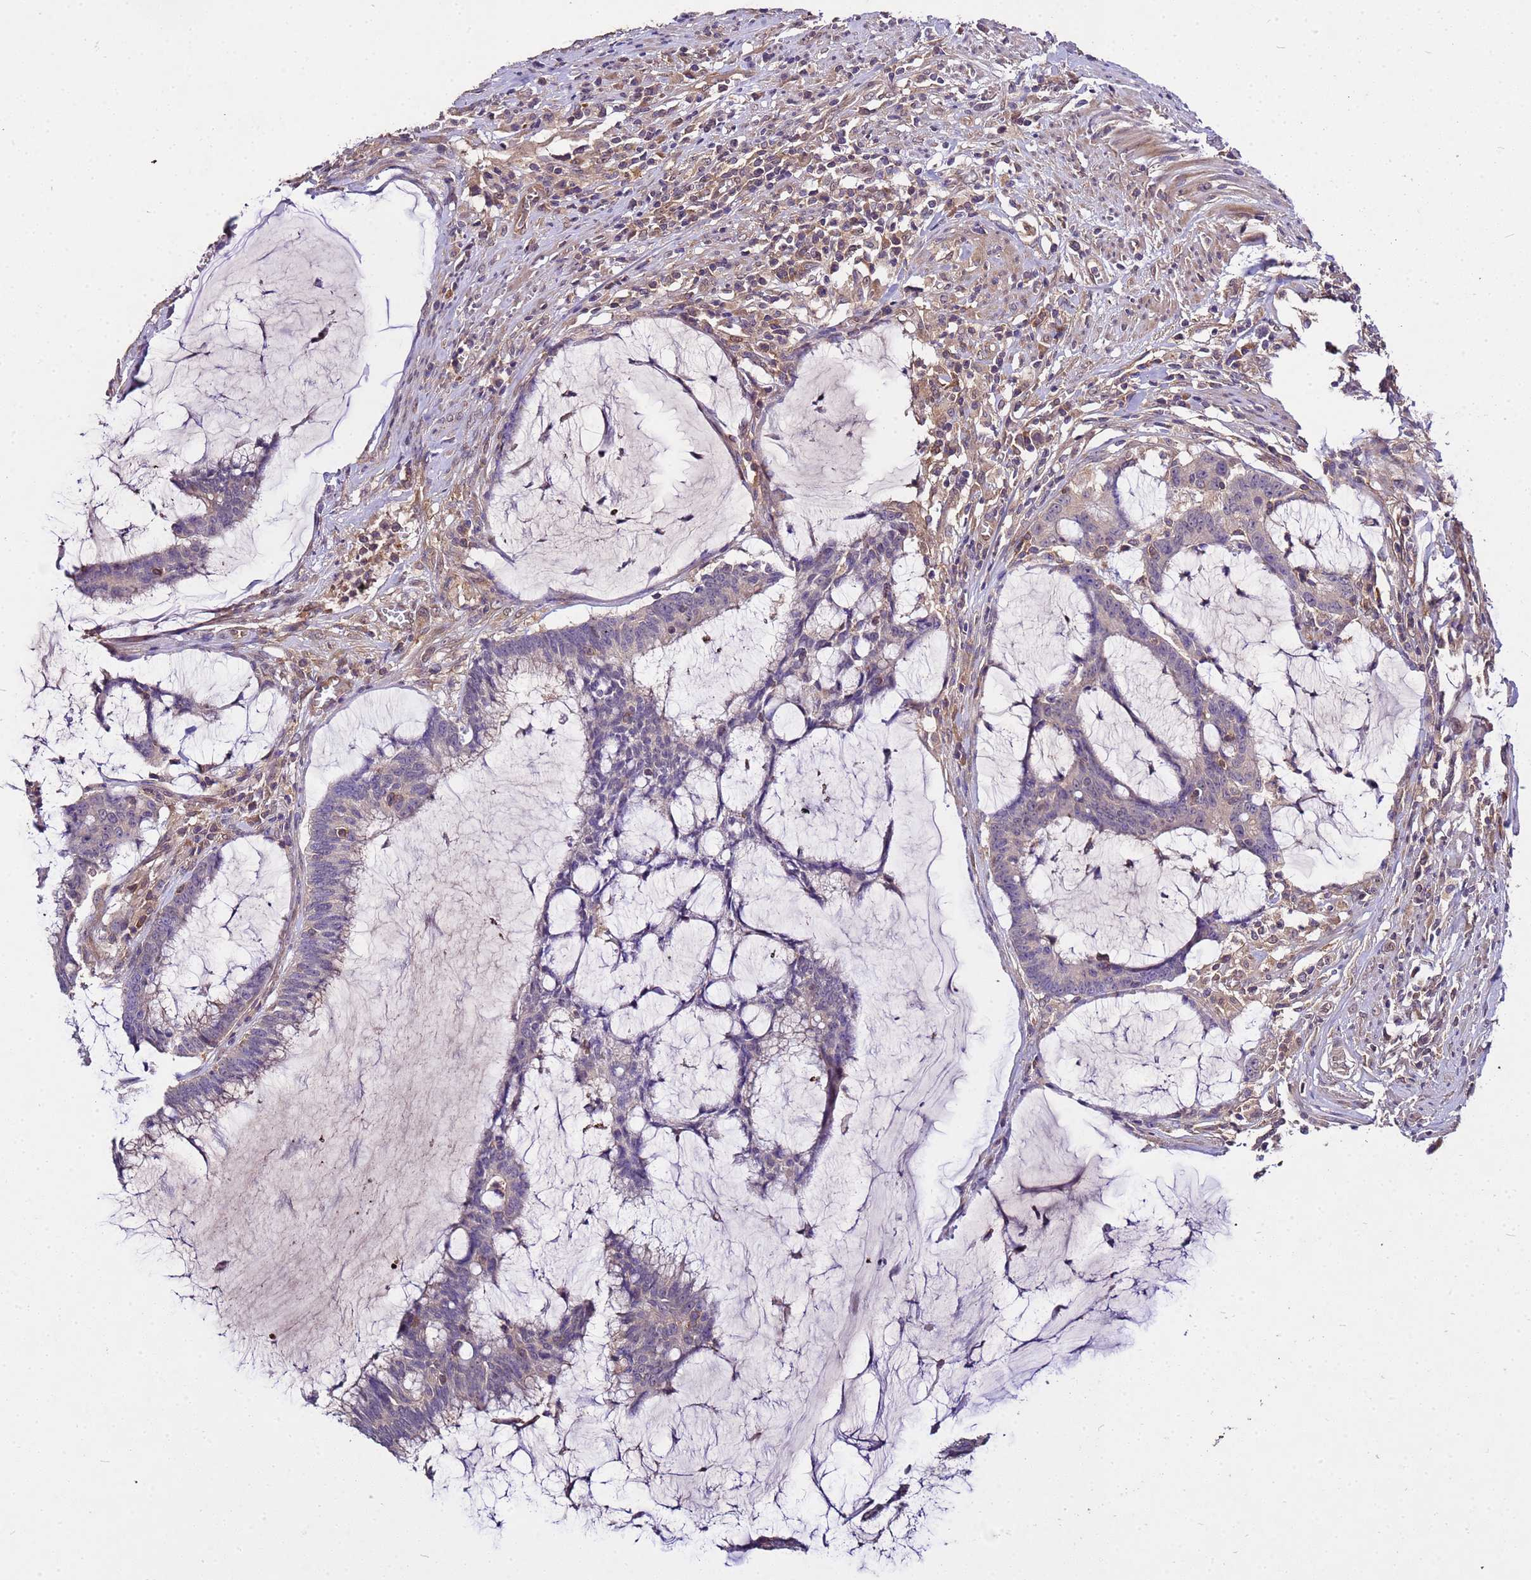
{"staining": {"intensity": "negative", "quantity": "none", "location": "none"}, "tissue": "colorectal cancer", "cell_type": "Tumor cells", "image_type": "cancer", "snomed": [{"axis": "morphology", "description": "Adenocarcinoma, NOS"}, {"axis": "topography", "description": "Rectum"}], "caption": "High magnification brightfield microscopy of adenocarcinoma (colorectal) stained with DAB (3,3'-diaminobenzidine) (brown) and counterstained with hematoxylin (blue): tumor cells show no significant expression.", "gene": "GSPT2", "patient": {"sex": "female", "age": 77}}